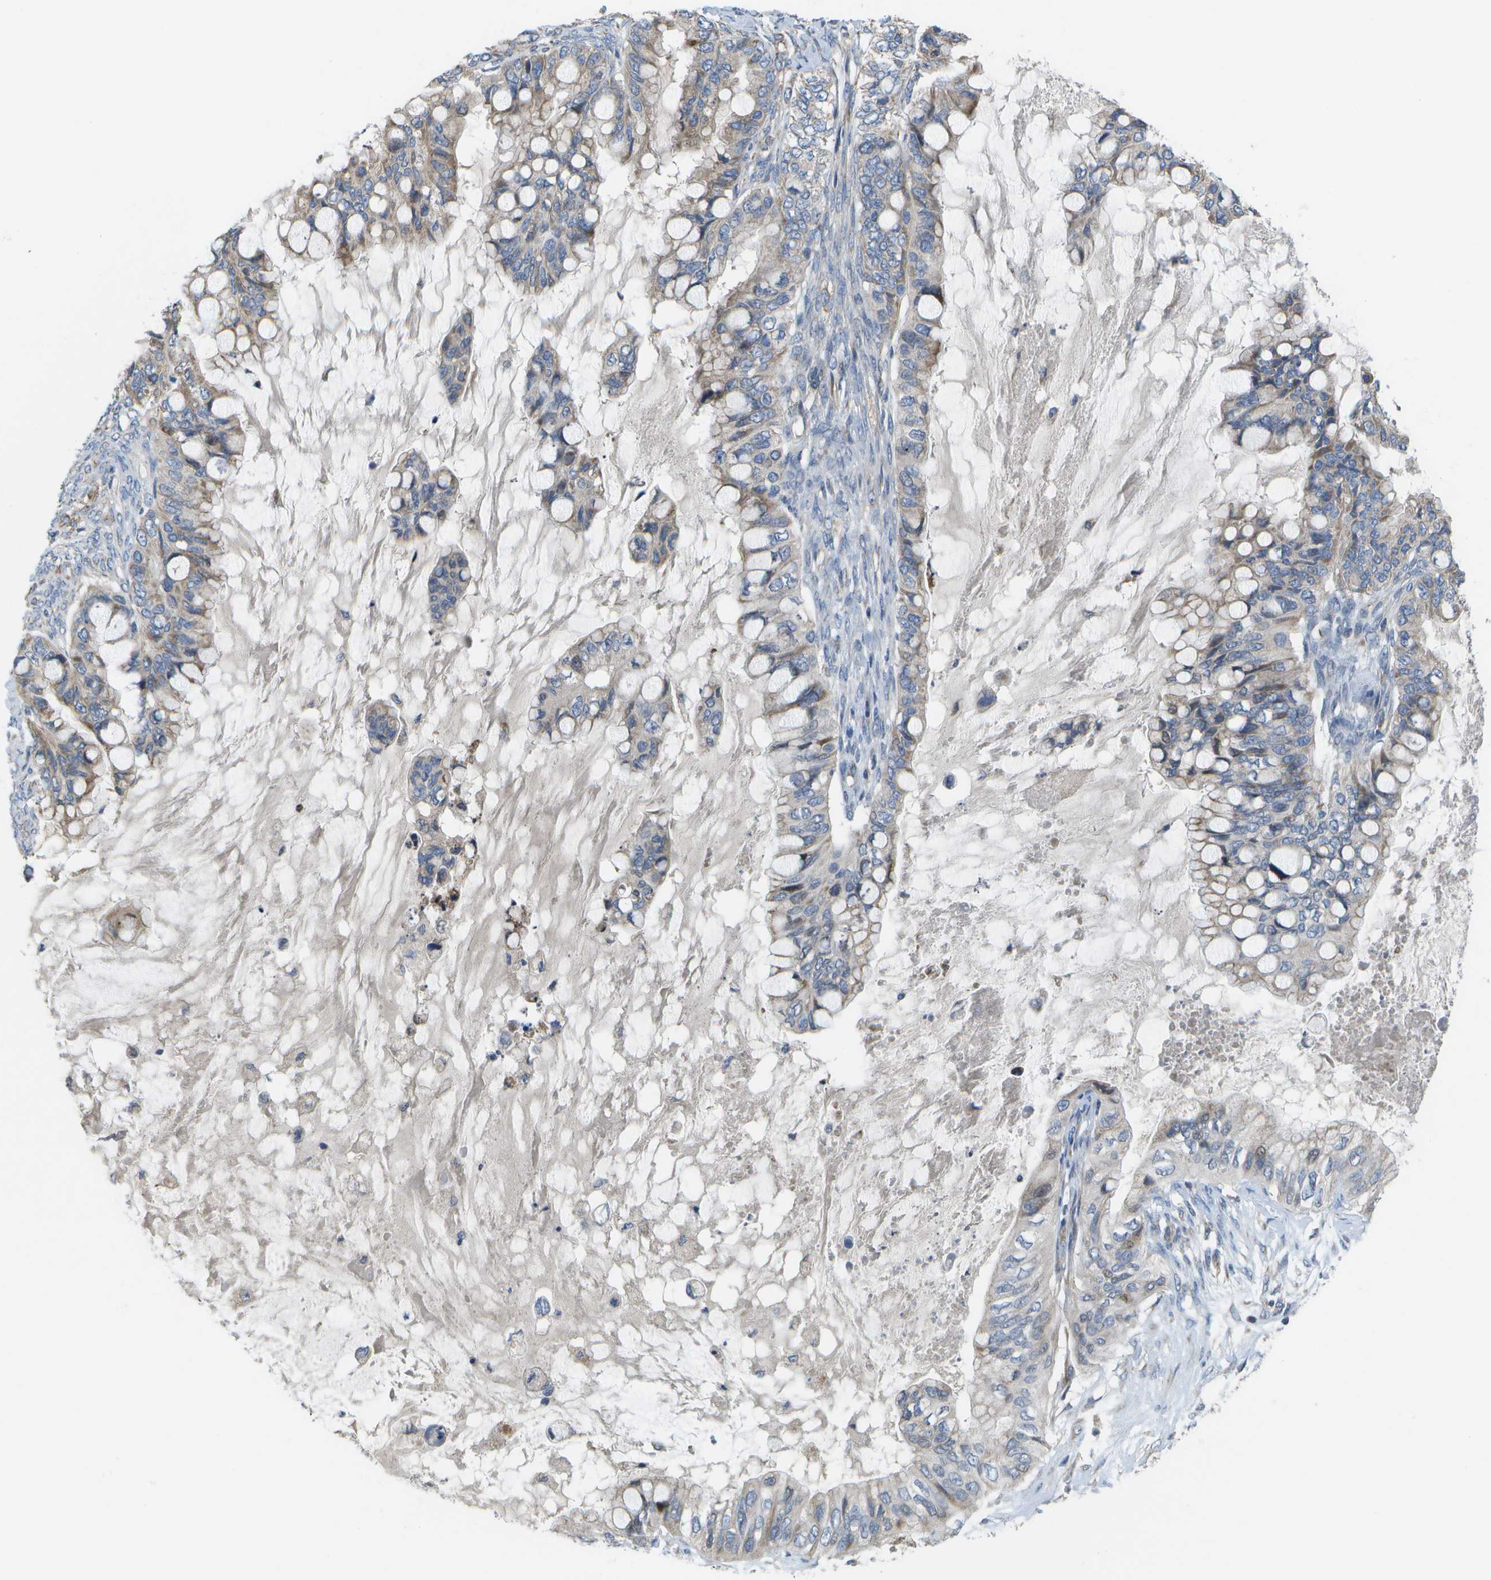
{"staining": {"intensity": "weak", "quantity": ">75%", "location": "cytoplasmic/membranous"}, "tissue": "ovarian cancer", "cell_type": "Tumor cells", "image_type": "cancer", "snomed": [{"axis": "morphology", "description": "Cystadenocarcinoma, mucinous, NOS"}, {"axis": "topography", "description": "Ovary"}], "caption": "Immunohistochemistry (IHC) of mucinous cystadenocarcinoma (ovarian) reveals low levels of weak cytoplasmic/membranous expression in about >75% of tumor cells.", "gene": "HADHA", "patient": {"sex": "female", "age": 80}}